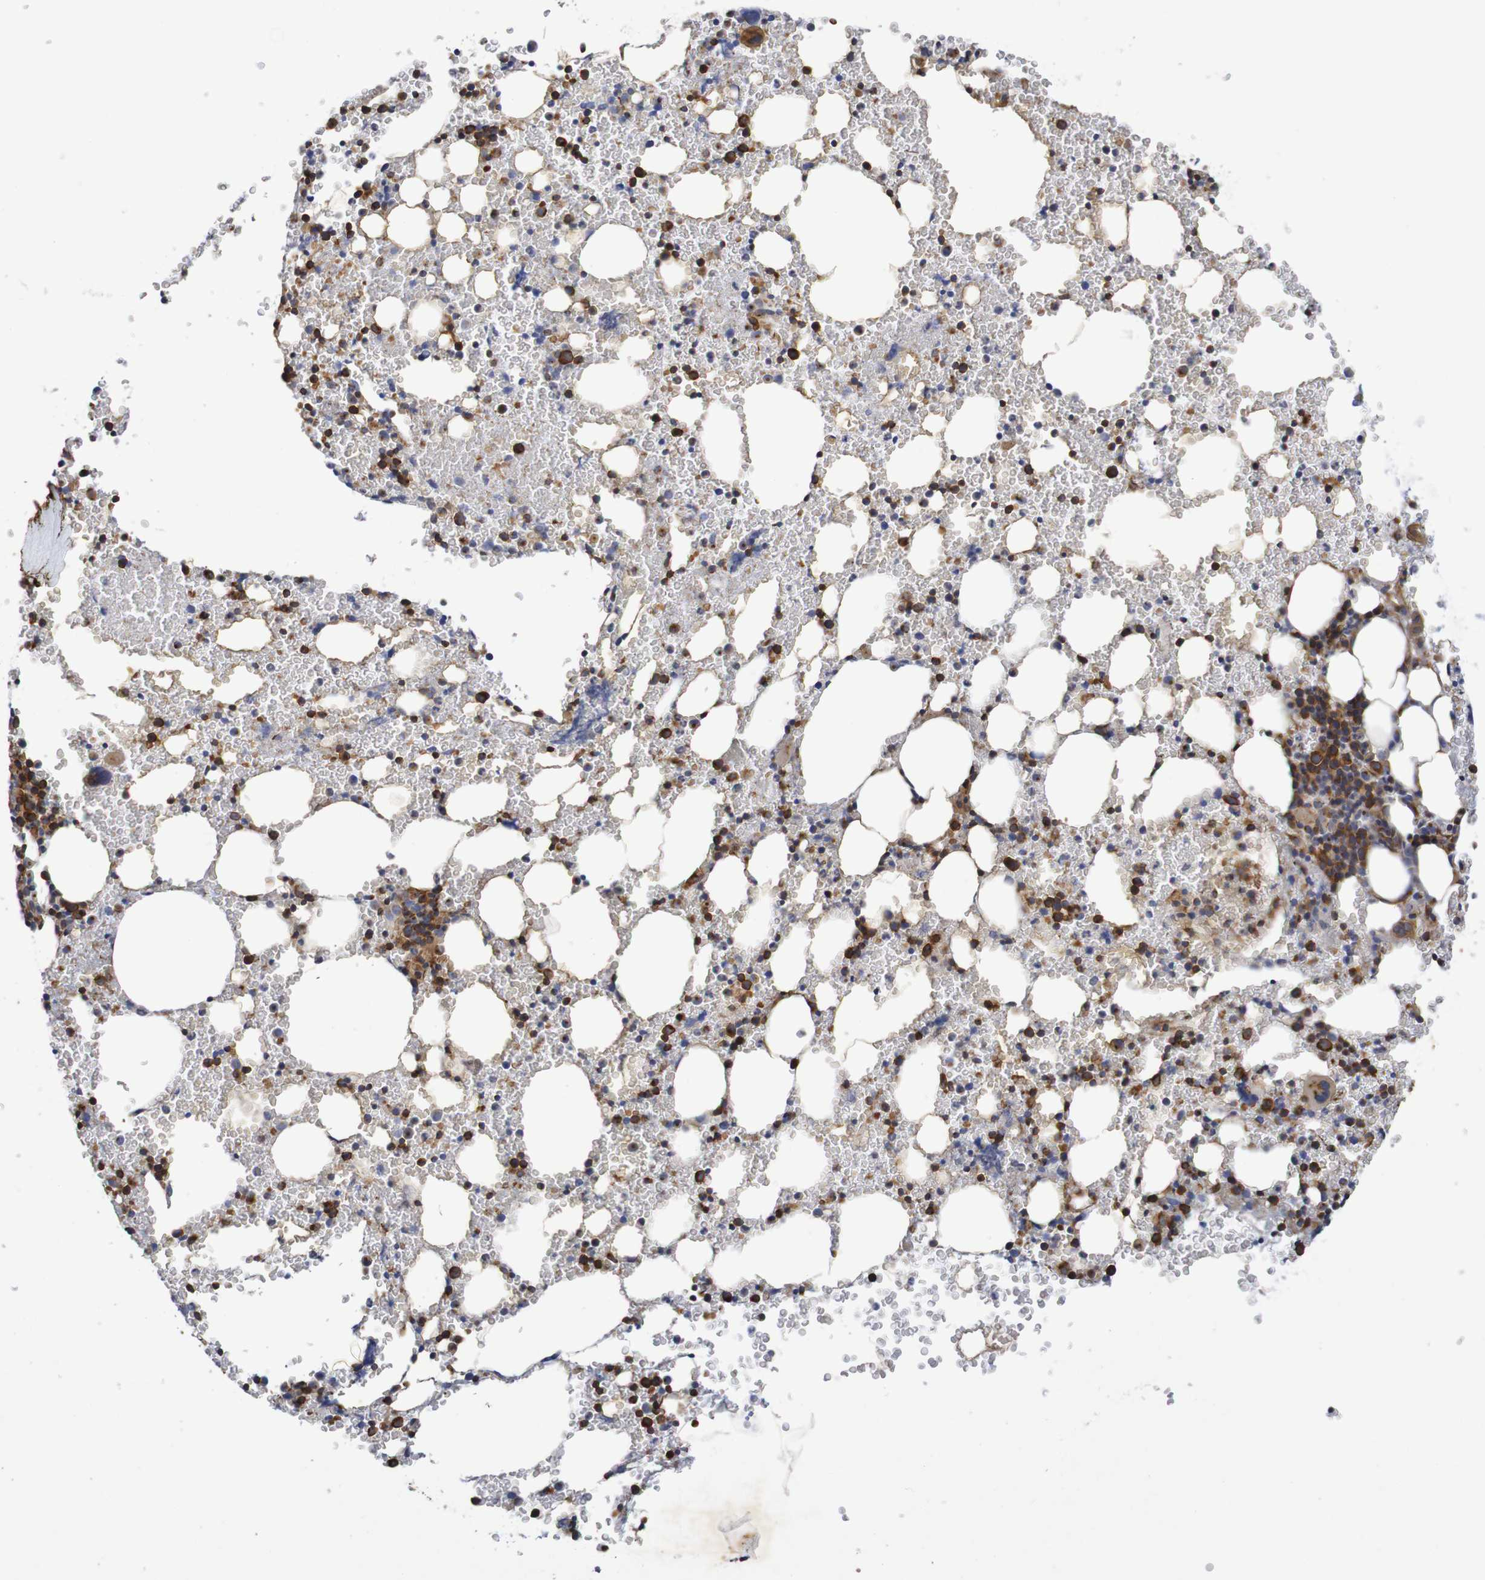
{"staining": {"intensity": "moderate", "quantity": ">75%", "location": "cytoplasmic/membranous"}, "tissue": "bone marrow", "cell_type": "Hematopoietic cells", "image_type": "normal", "snomed": [{"axis": "morphology", "description": "Normal tissue, NOS"}, {"axis": "morphology", "description": "Inflammation, NOS"}, {"axis": "topography", "description": "Bone marrow"}], "caption": "Immunohistochemistry (IHC) of normal bone marrow shows medium levels of moderate cytoplasmic/membranous staining in about >75% of hematopoietic cells. (DAB (3,3'-diaminobenzidine) = brown stain, brightfield microscopy at high magnification).", "gene": "DCP2", "patient": {"sex": "male", "age": 22}}